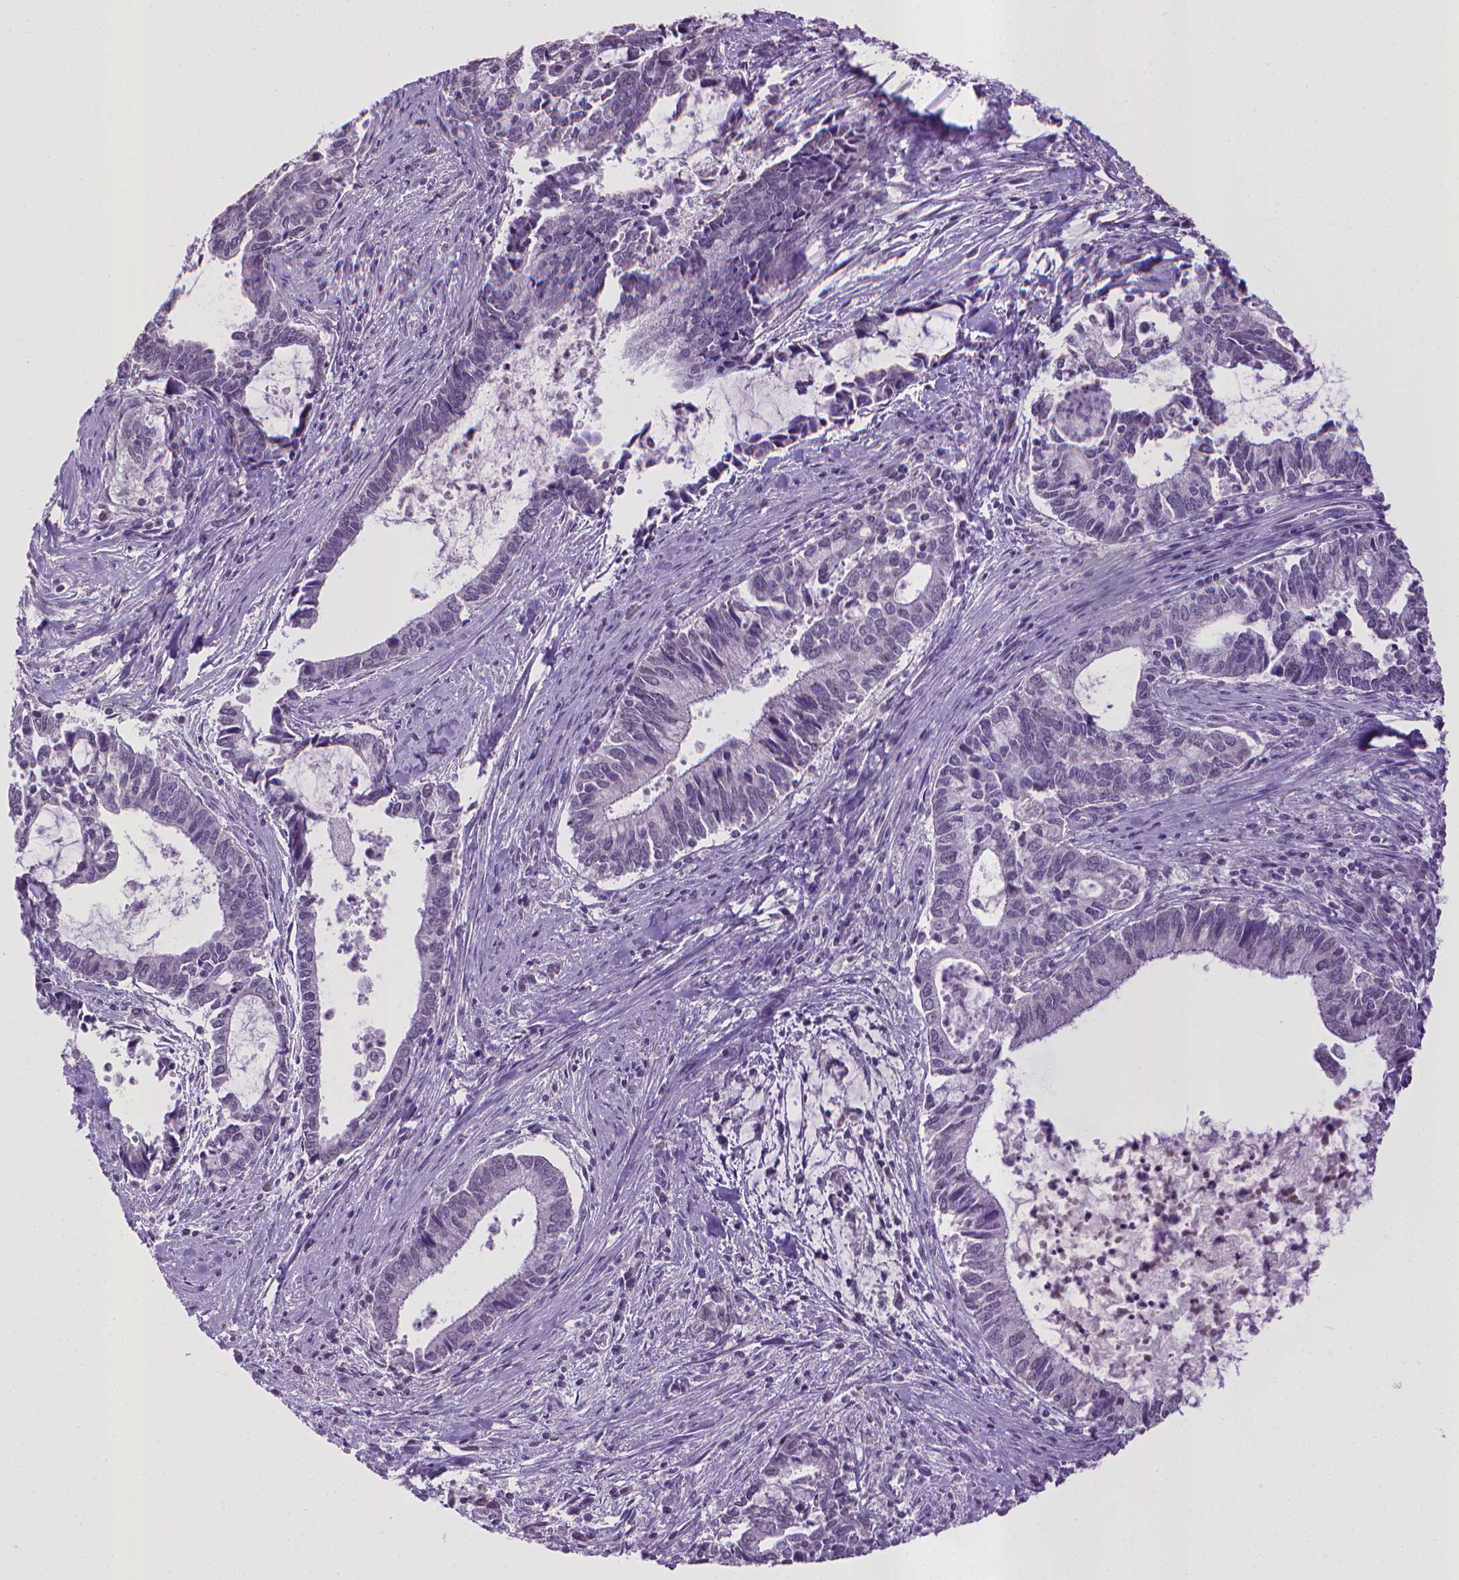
{"staining": {"intensity": "negative", "quantity": "none", "location": "none"}, "tissue": "cervical cancer", "cell_type": "Tumor cells", "image_type": "cancer", "snomed": [{"axis": "morphology", "description": "Adenocarcinoma, NOS"}, {"axis": "topography", "description": "Cervix"}], "caption": "Immunohistochemistry (IHC) histopathology image of human cervical adenocarcinoma stained for a protein (brown), which displays no staining in tumor cells.", "gene": "KMO", "patient": {"sex": "female", "age": 42}}